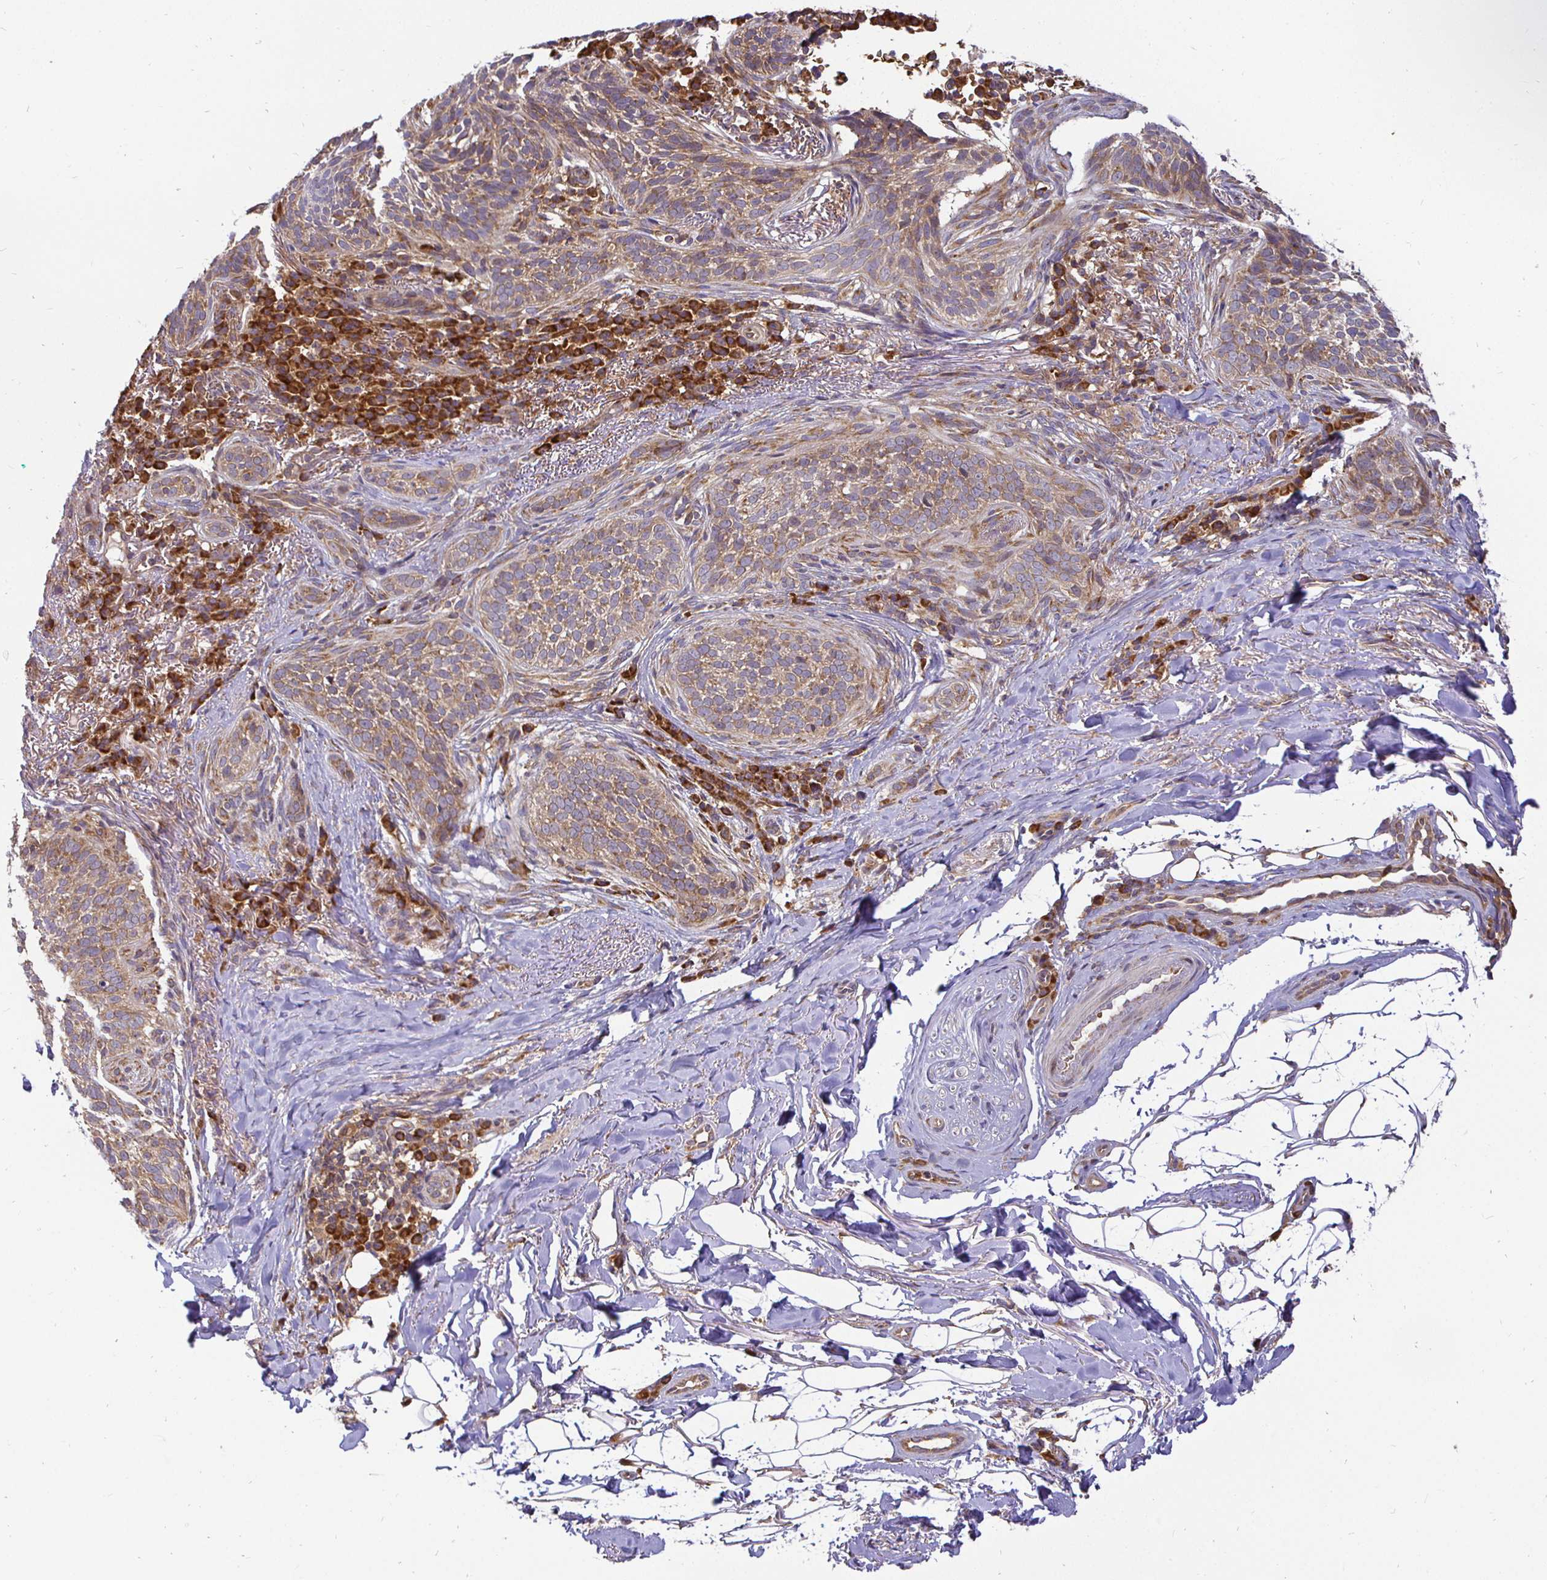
{"staining": {"intensity": "moderate", "quantity": ">75%", "location": "cytoplasmic/membranous"}, "tissue": "skin cancer", "cell_type": "Tumor cells", "image_type": "cancer", "snomed": [{"axis": "morphology", "description": "Basal cell carcinoma"}, {"axis": "topography", "description": "Skin"}, {"axis": "topography", "description": "Skin of head"}], "caption": "Tumor cells display moderate cytoplasmic/membranous expression in approximately >75% of cells in skin cancer. Using DAB (3,3'-diaminobenzidine) (brown) and hematoxylin (blue) stains, captured at high magnification using brightfield microscopy.", "gene": "IRAK1", "patient": {"sex": "male", "age": 62}}